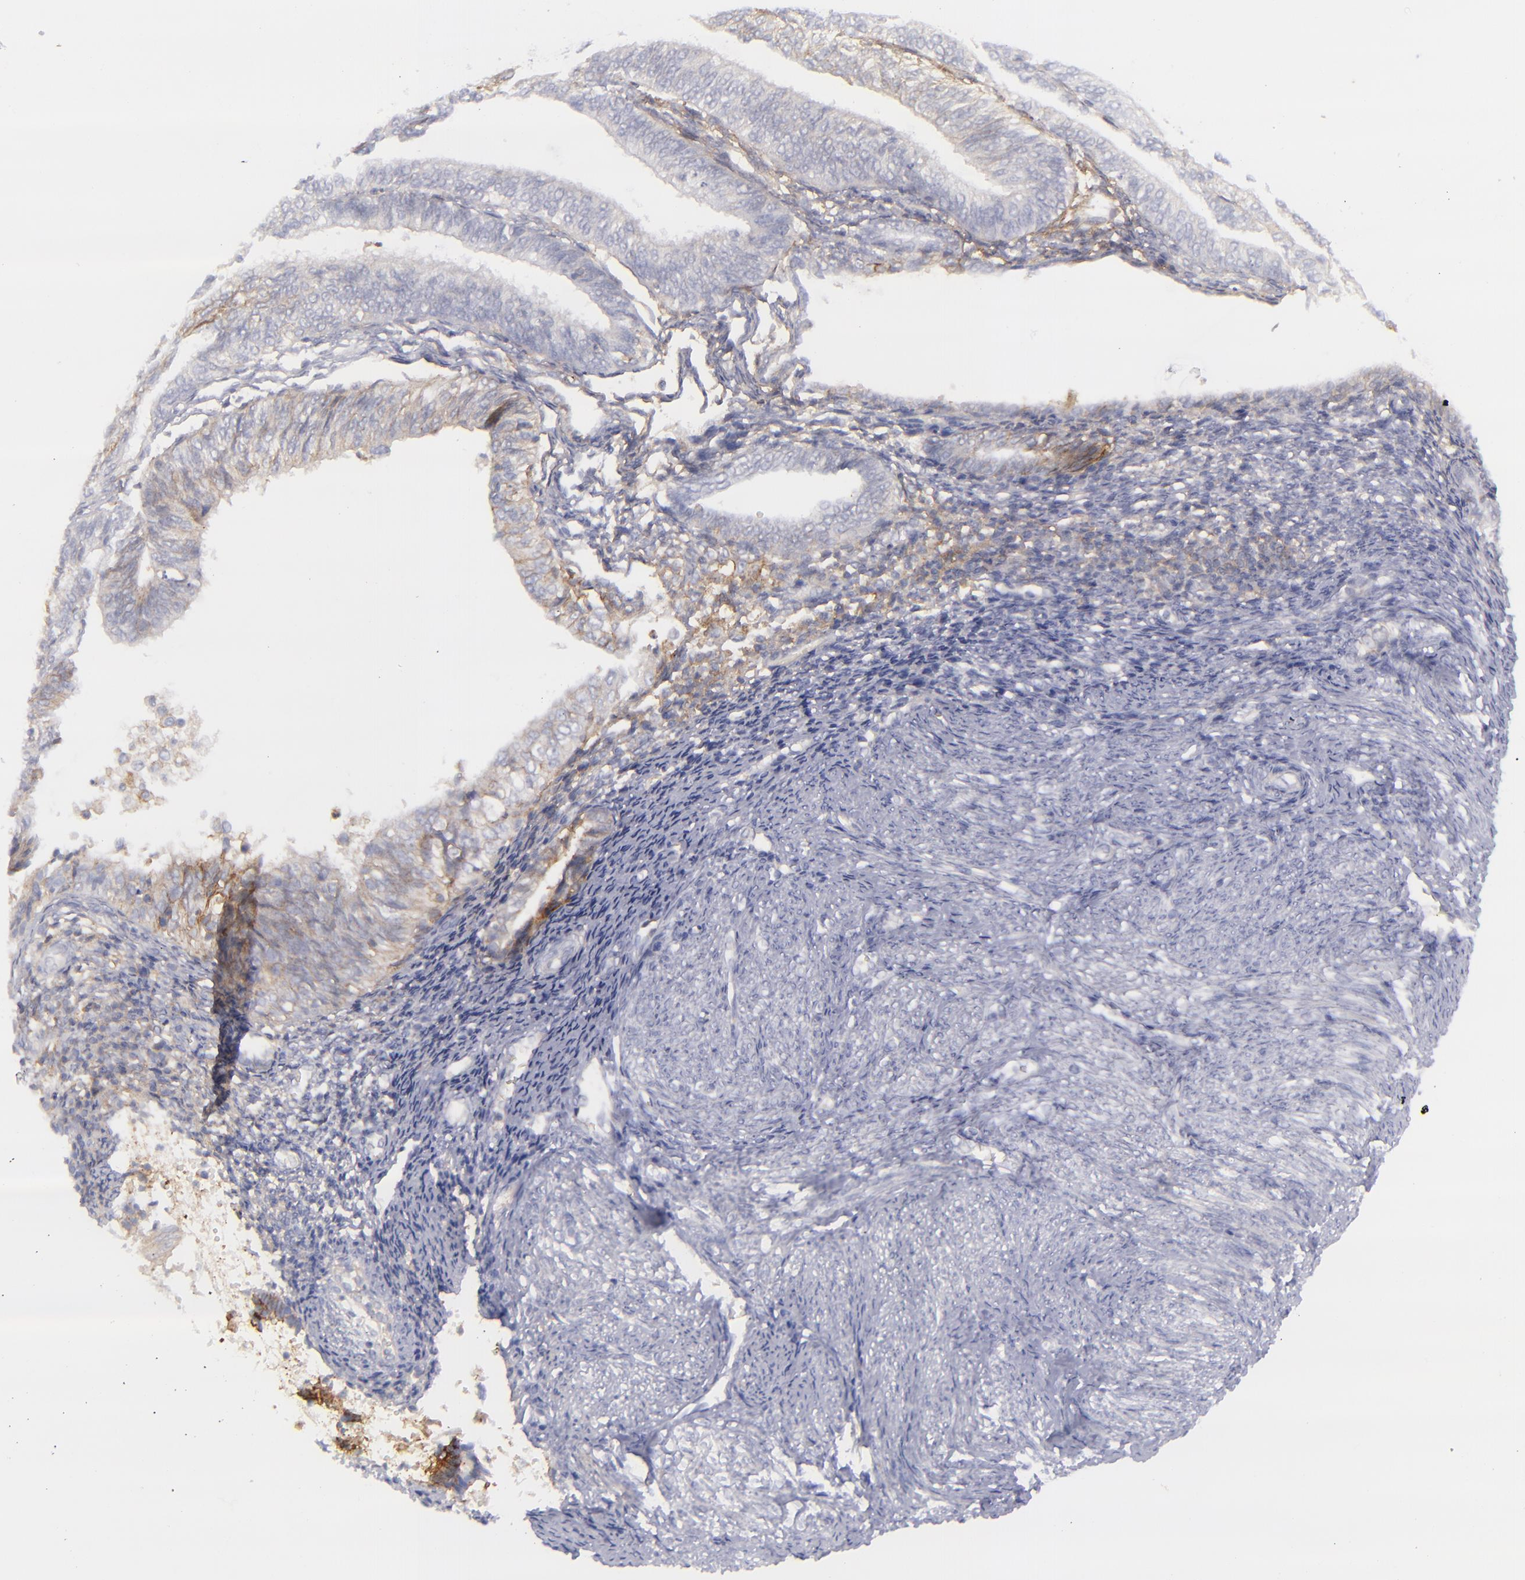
{"staining": {"intensity": "moderate", "quantity": "<25%", "location": "cytoplasmic/membranous"}, "tissue": "endometrial cancer", "cell_type": "Tumor cells", "image_type": "cancer", "snomed": [{"axis": "morphology", "description": "Adenocarcinoma, NOS"}, {"axis": "topography", "description": "Endometrium"}], "caption": "Tumor cells exhibit low levels of moderate cytoplasmic/membranous expression in about <25% of cells in human adenocarcinoma (endometrial). Nuclei are stained in blue.", "gene": "BSG", "patient": {"sex": "female", "age": 55}}